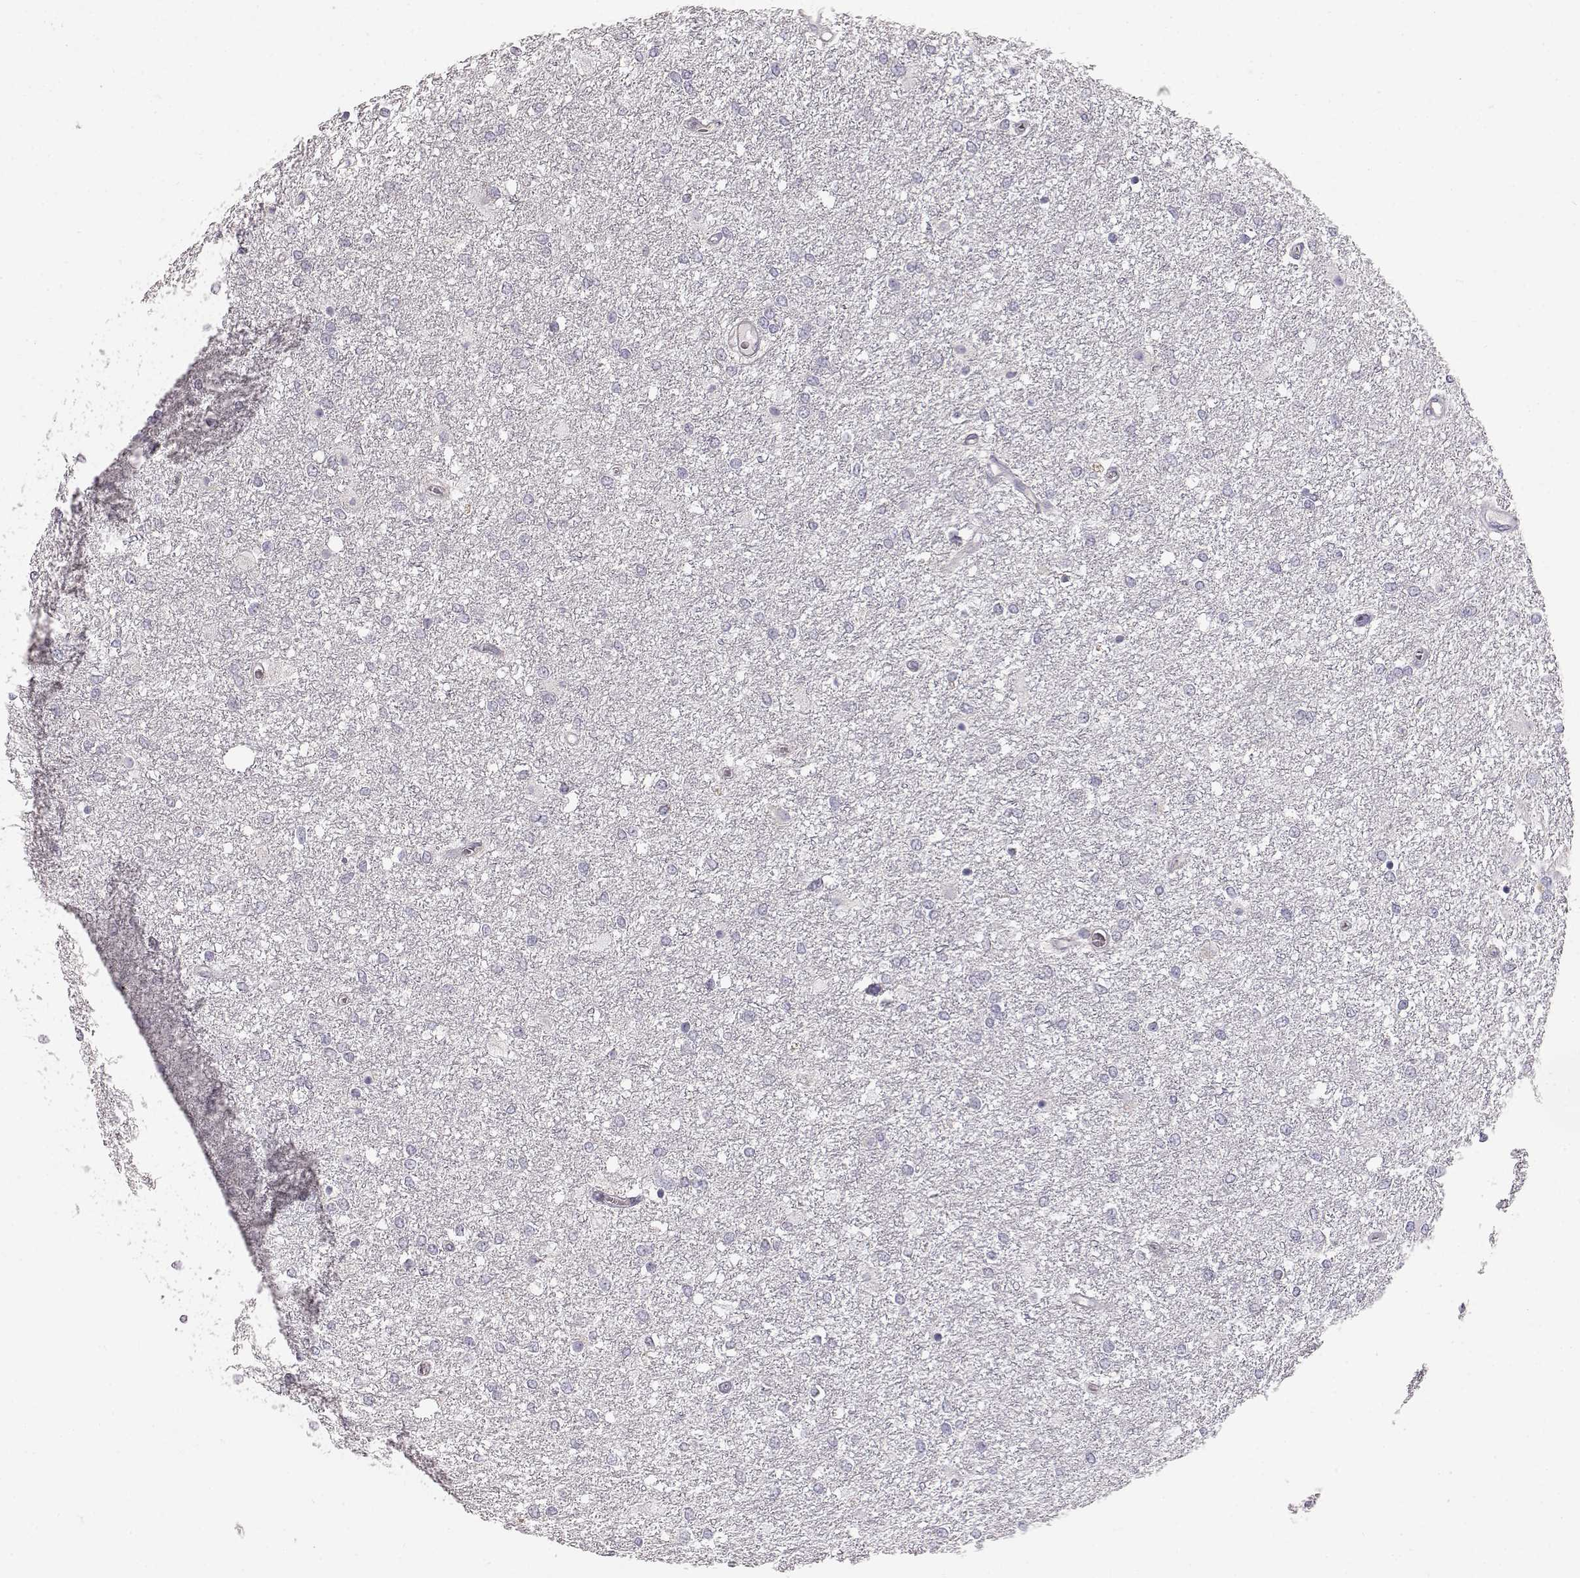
{"staining": {"intensity": "negative", "quantity": "none", "location": "none"}, "tissue": "glioma", "cell_type": "Tumor cells", "image_type": "cancer", "snomed": [{"axis": "morphology", "description": "Glioma, malignant, High grade"}, {"axis": "topography", "description": "Brain"}], "caption": "Human glioma stained for a protein using immunohistochemistry shows no positivity in tumor cells.", "gene": "GRAP2", "patient": {"sex": "female", "age": 61}}